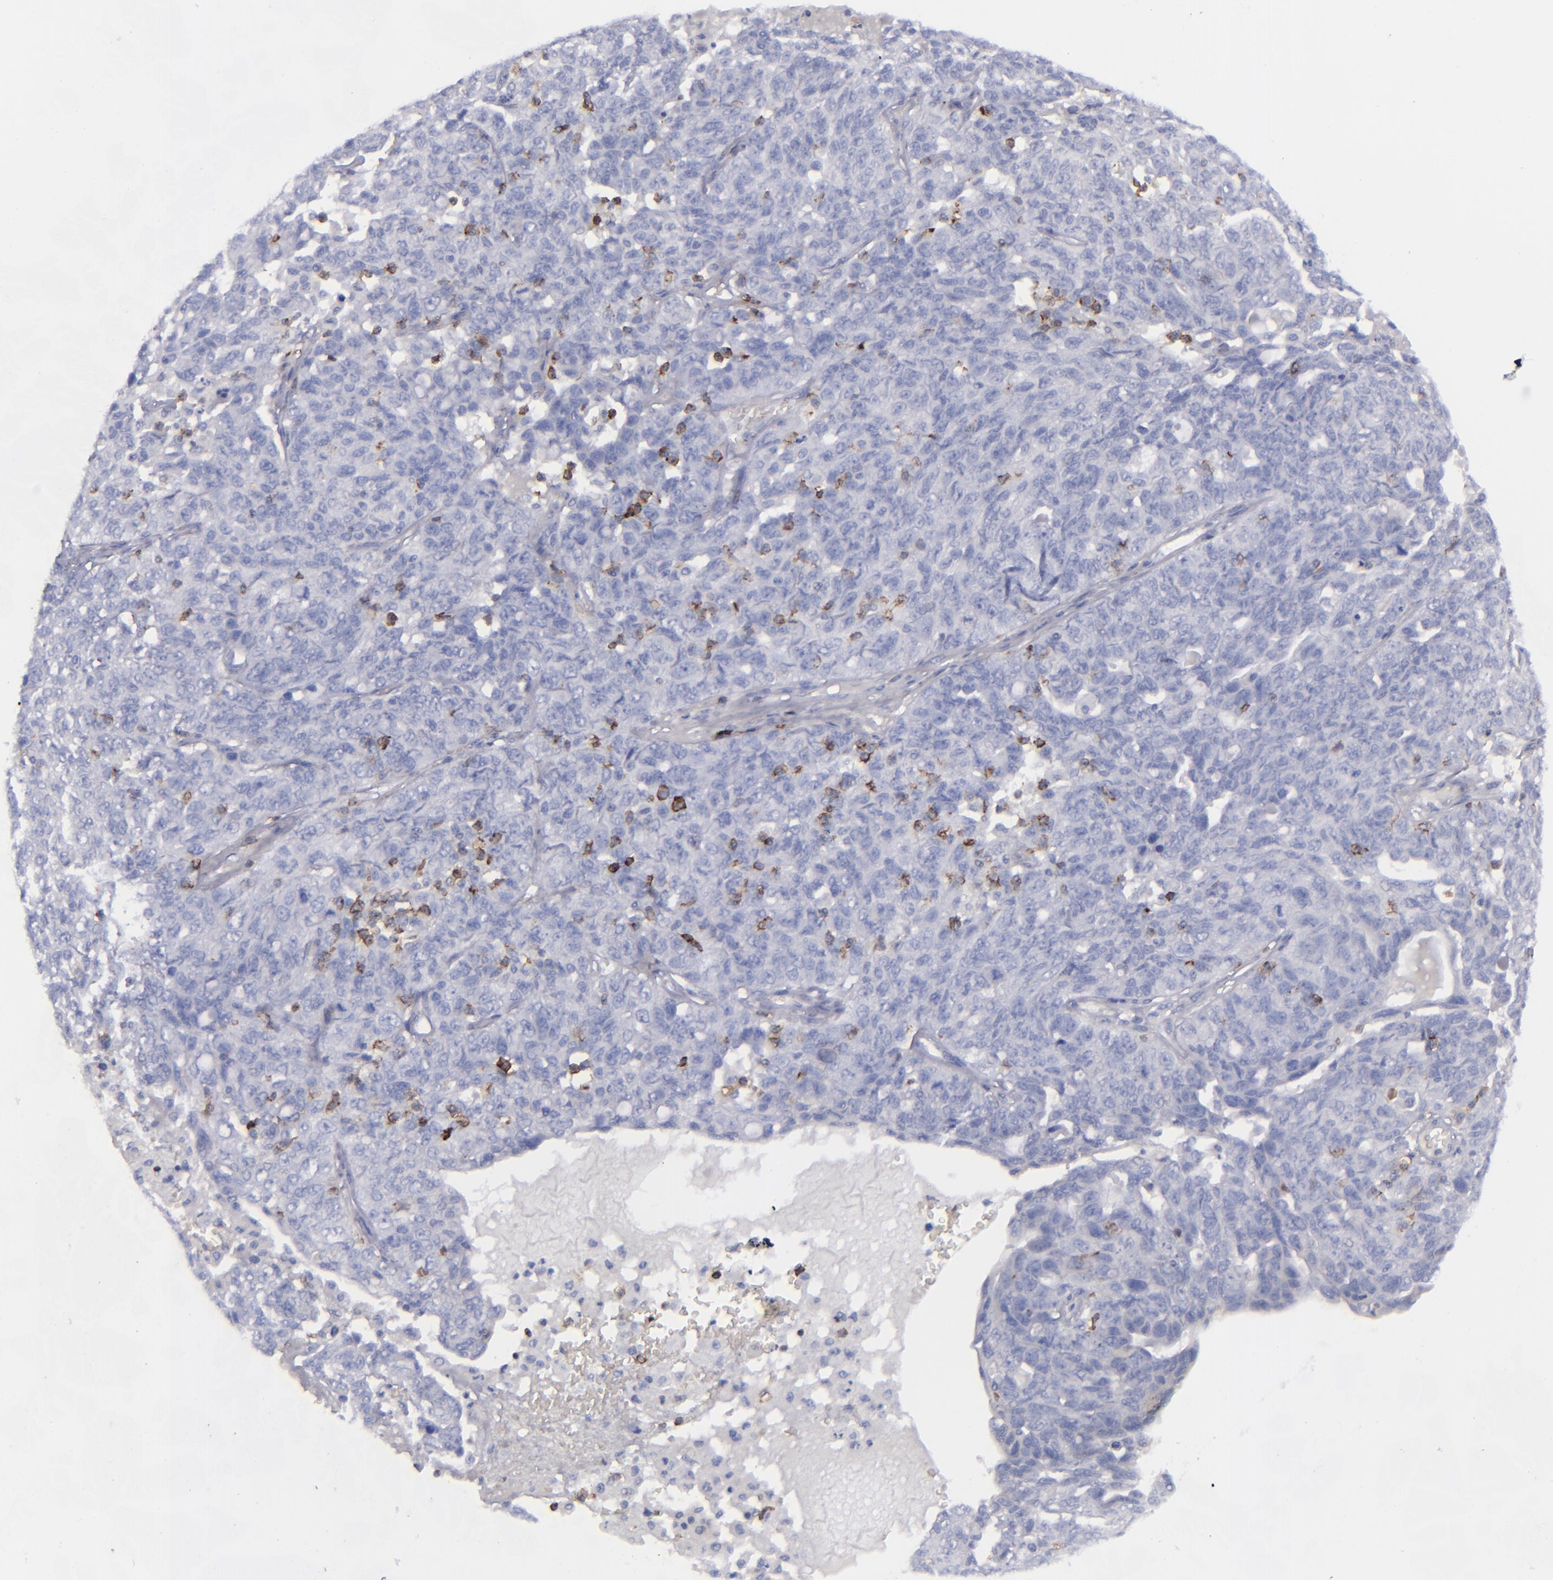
{"staining": {"intensity": "negative", "quantity": "none", "location": "none"}, "tissue": "ovarian cancer", "cell_type": "Tumor cells", "image_type": "cancer", "snomed": [{"axis": "morphology", "description": "Cystadenocarcinoma, serous, NOS"}, {"axis": "topography", "description": "Ovary"}], "caption": "Ovarian cancer was stained to show a protein in brown. There is no significant staining in tumor cells. Nuclei are stained in blue.", "gene": "CD27", "patient": {"sex": "female", "age": 71}}